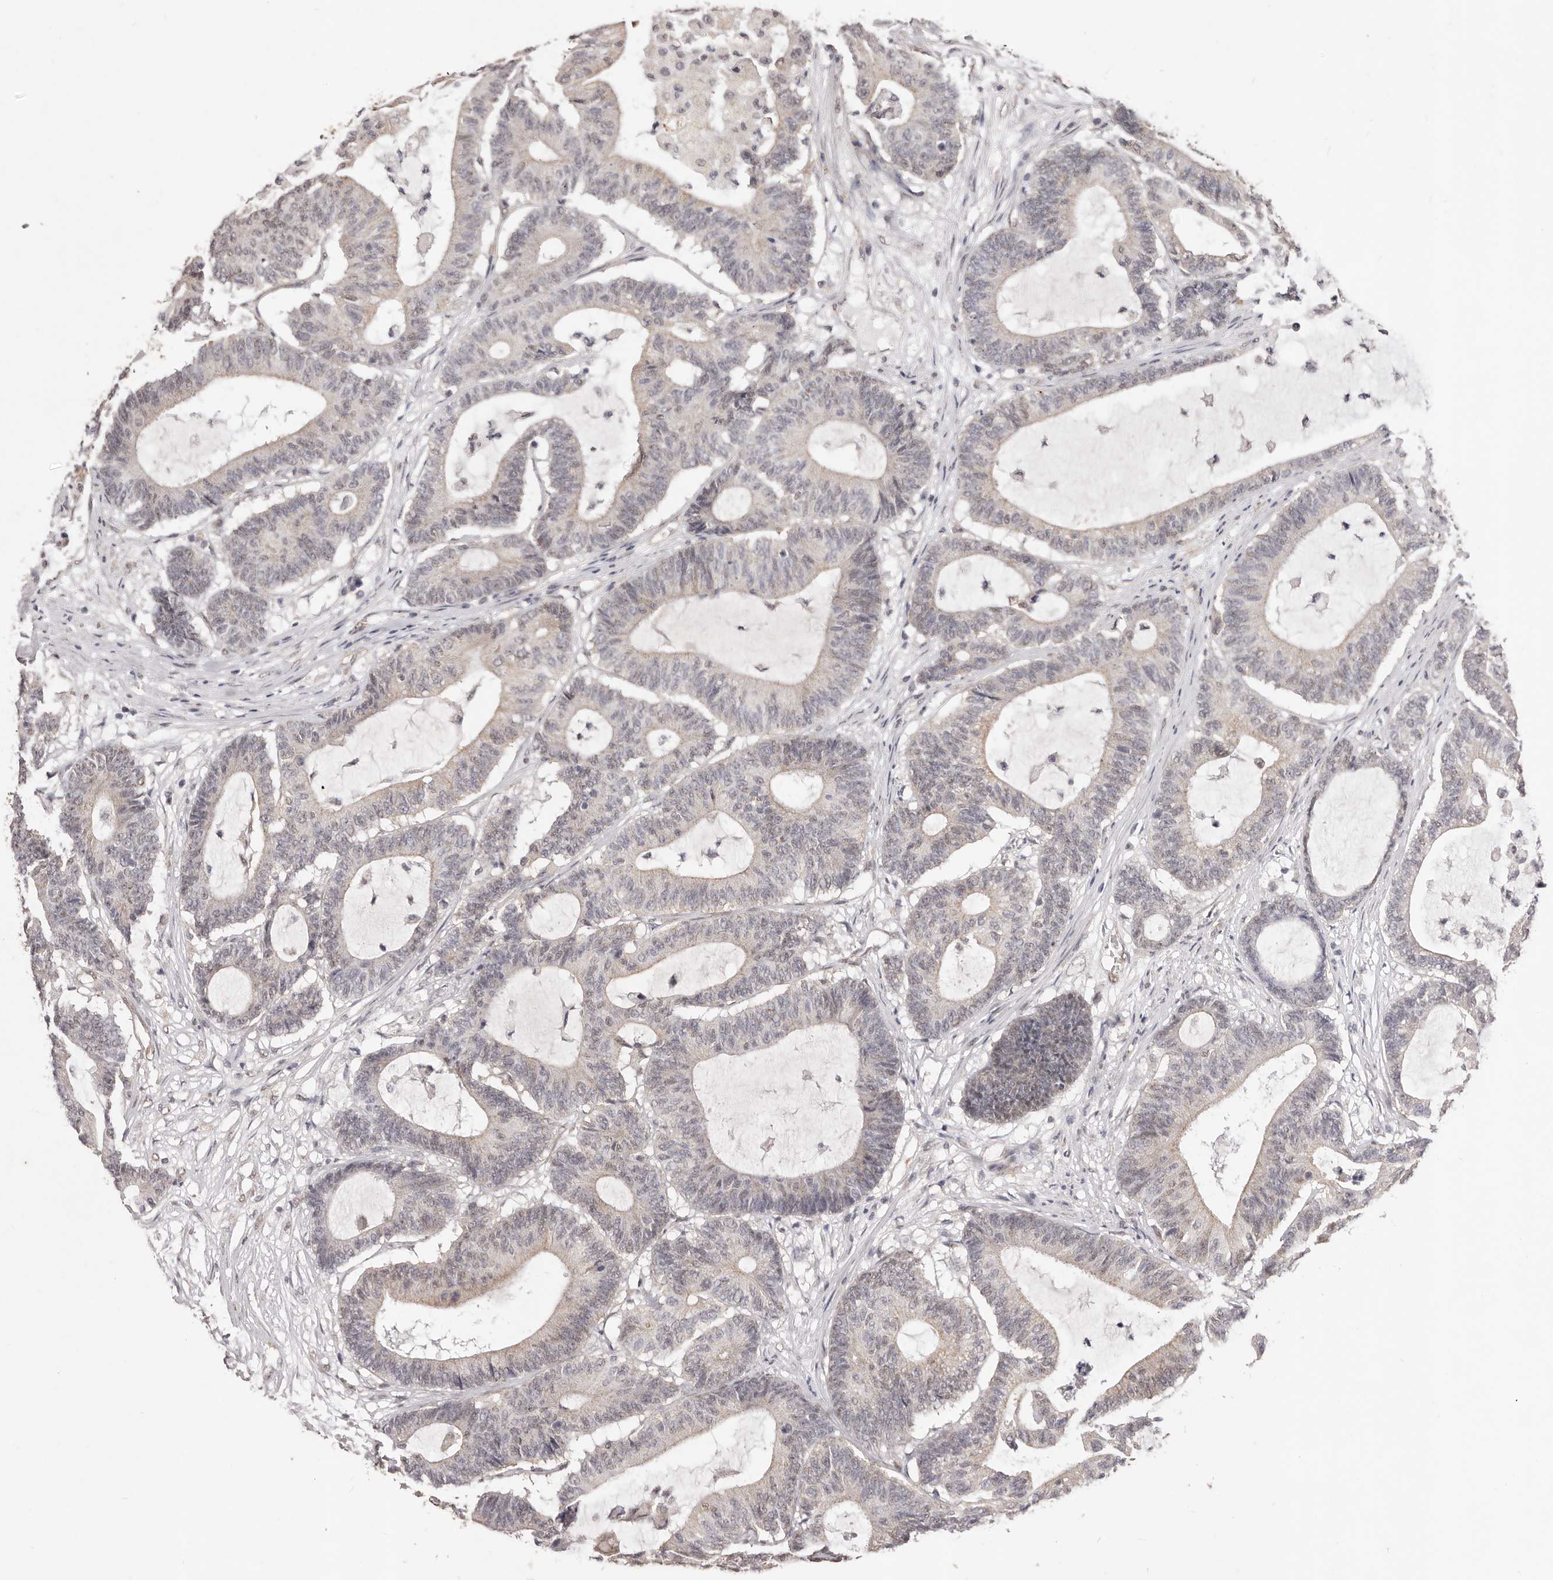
{"staining": {"intensity": "weak", "quantity": "<25%", "location": "nuclear"}, "tissue": "colorectal cancer", "cell_type": "Tumor cells", "image_type": "cancer", "snomed": [{"axis": "morphology", "description": "Adenocarcinoma, NOS"}, {"axis": "topography", "description": "Colon"}], "caption": "The immunohistochemistry (IHC) image has no significant staining in tumor cells of colorectal cancer tissue.", "gene": "RPS6KA5", "patient": {"sex": "female", "age": 84}}